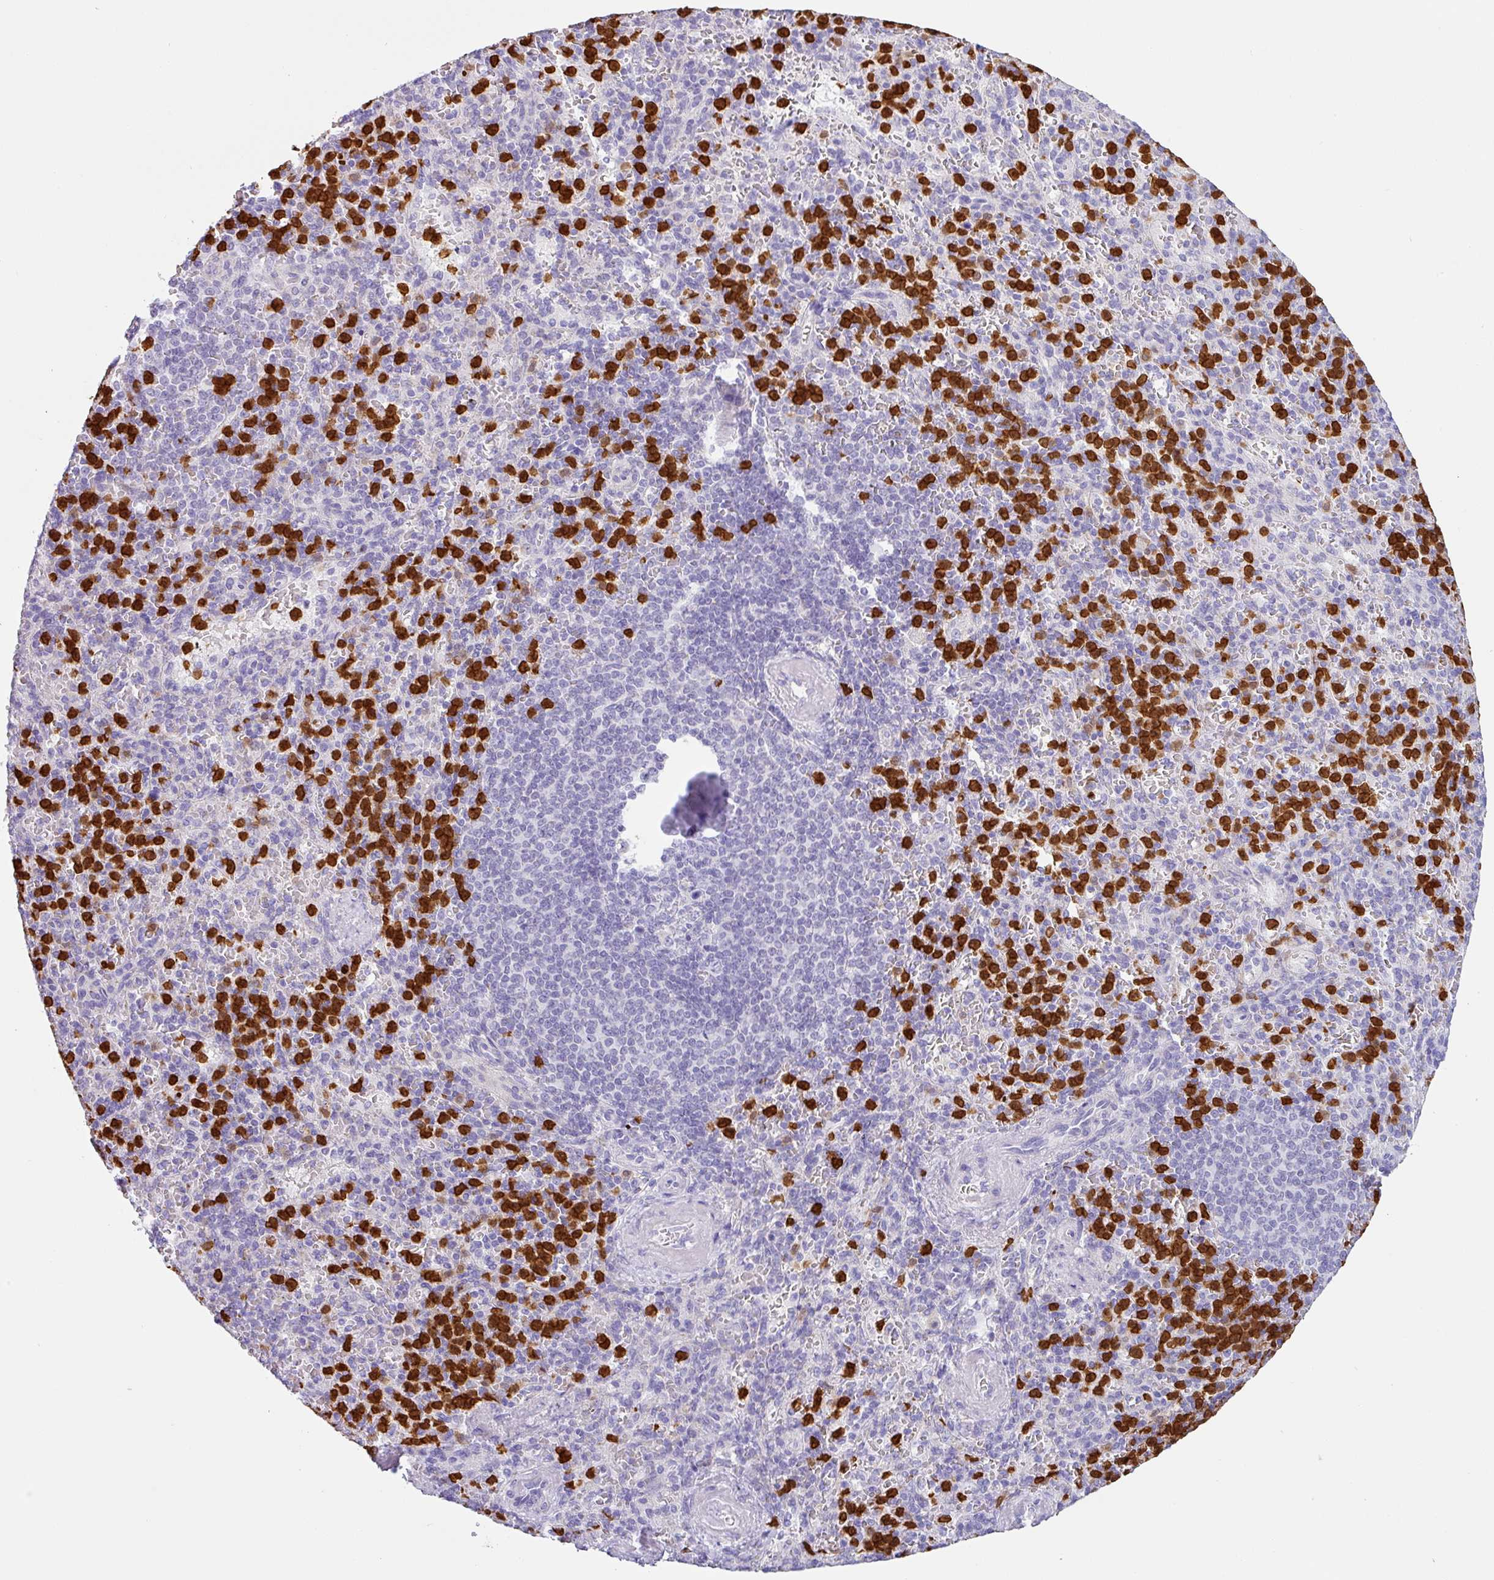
{"staining": {"intensity": "strong", "quantity": "25%-75%", "location": "cytoplasmic/membranous"}, "tissue": "spleen", "cell_type": "Cells in red pulp", "image_type": "normal", "snomed": [{"axis": "morphology", "description": "Normal tissue, NOS"}, {"axis": "topography", "description": "Spleen"}], "caption": "A micrograph showing strong cytoplasmic/membranous positivity in approximately 25%-75% of cells in red pulp in benign spleen, as visualized by brown immunohistochemical staining.", "gene": "SH2D3C", "patient": {"sex": "female", "age": 74}}